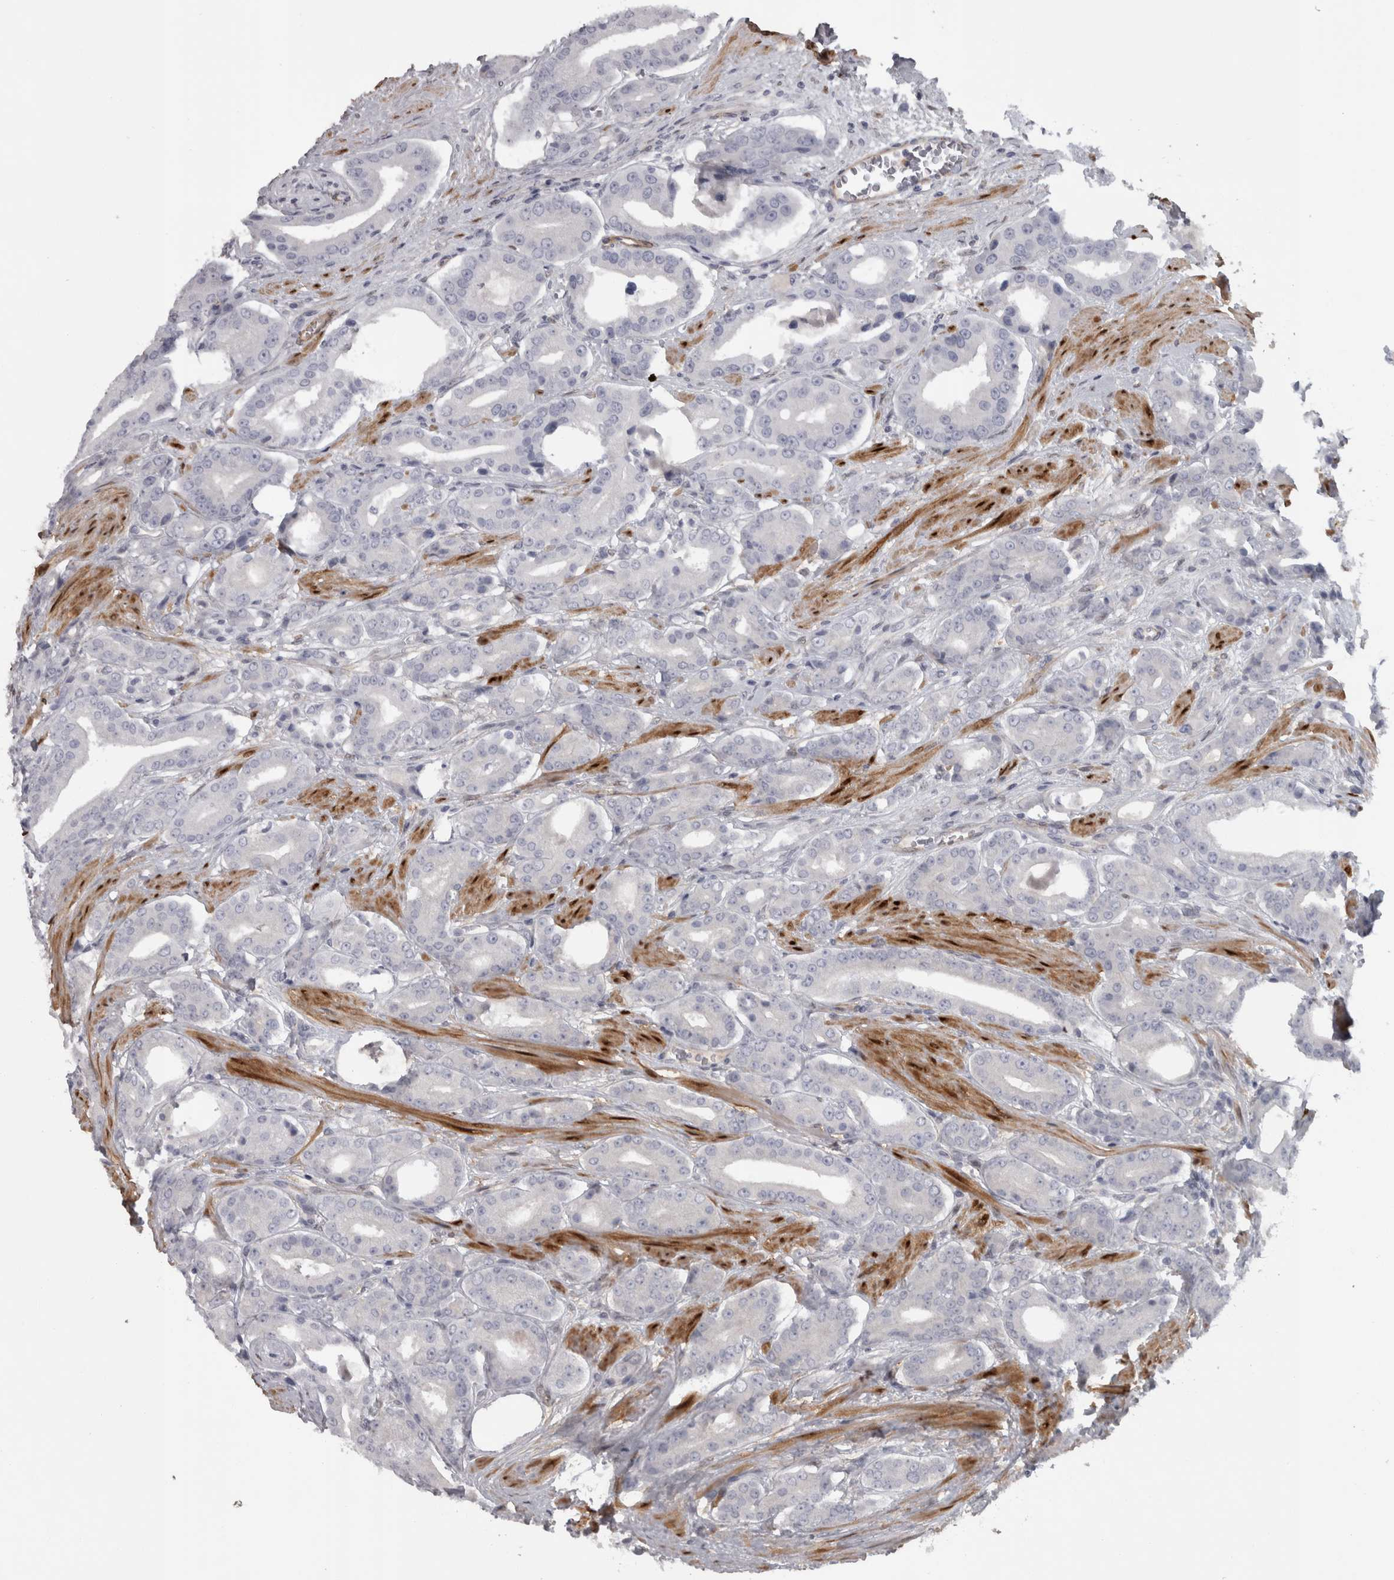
{"staining": {"intensity": "negative", "quantity": "none", "location": "none"}, "tissue": "prostate cancer", "cell_type": "Tumor cells", "image_type": "cancer", "snomed": [{"axis": "morphology", "description": "Adenocarcinoma, High grade"}, {"axis": "topography", "description": "Prostate"}], "caption": "Immunohistochemistry image of neoplastic tissue: prostate high-grade adenocarcinoma stained with DAB reveals no significant protein positivity in tumor cells.", "gene": "PPP1R12B", "patient": {"sex": "male", "age": 71}}